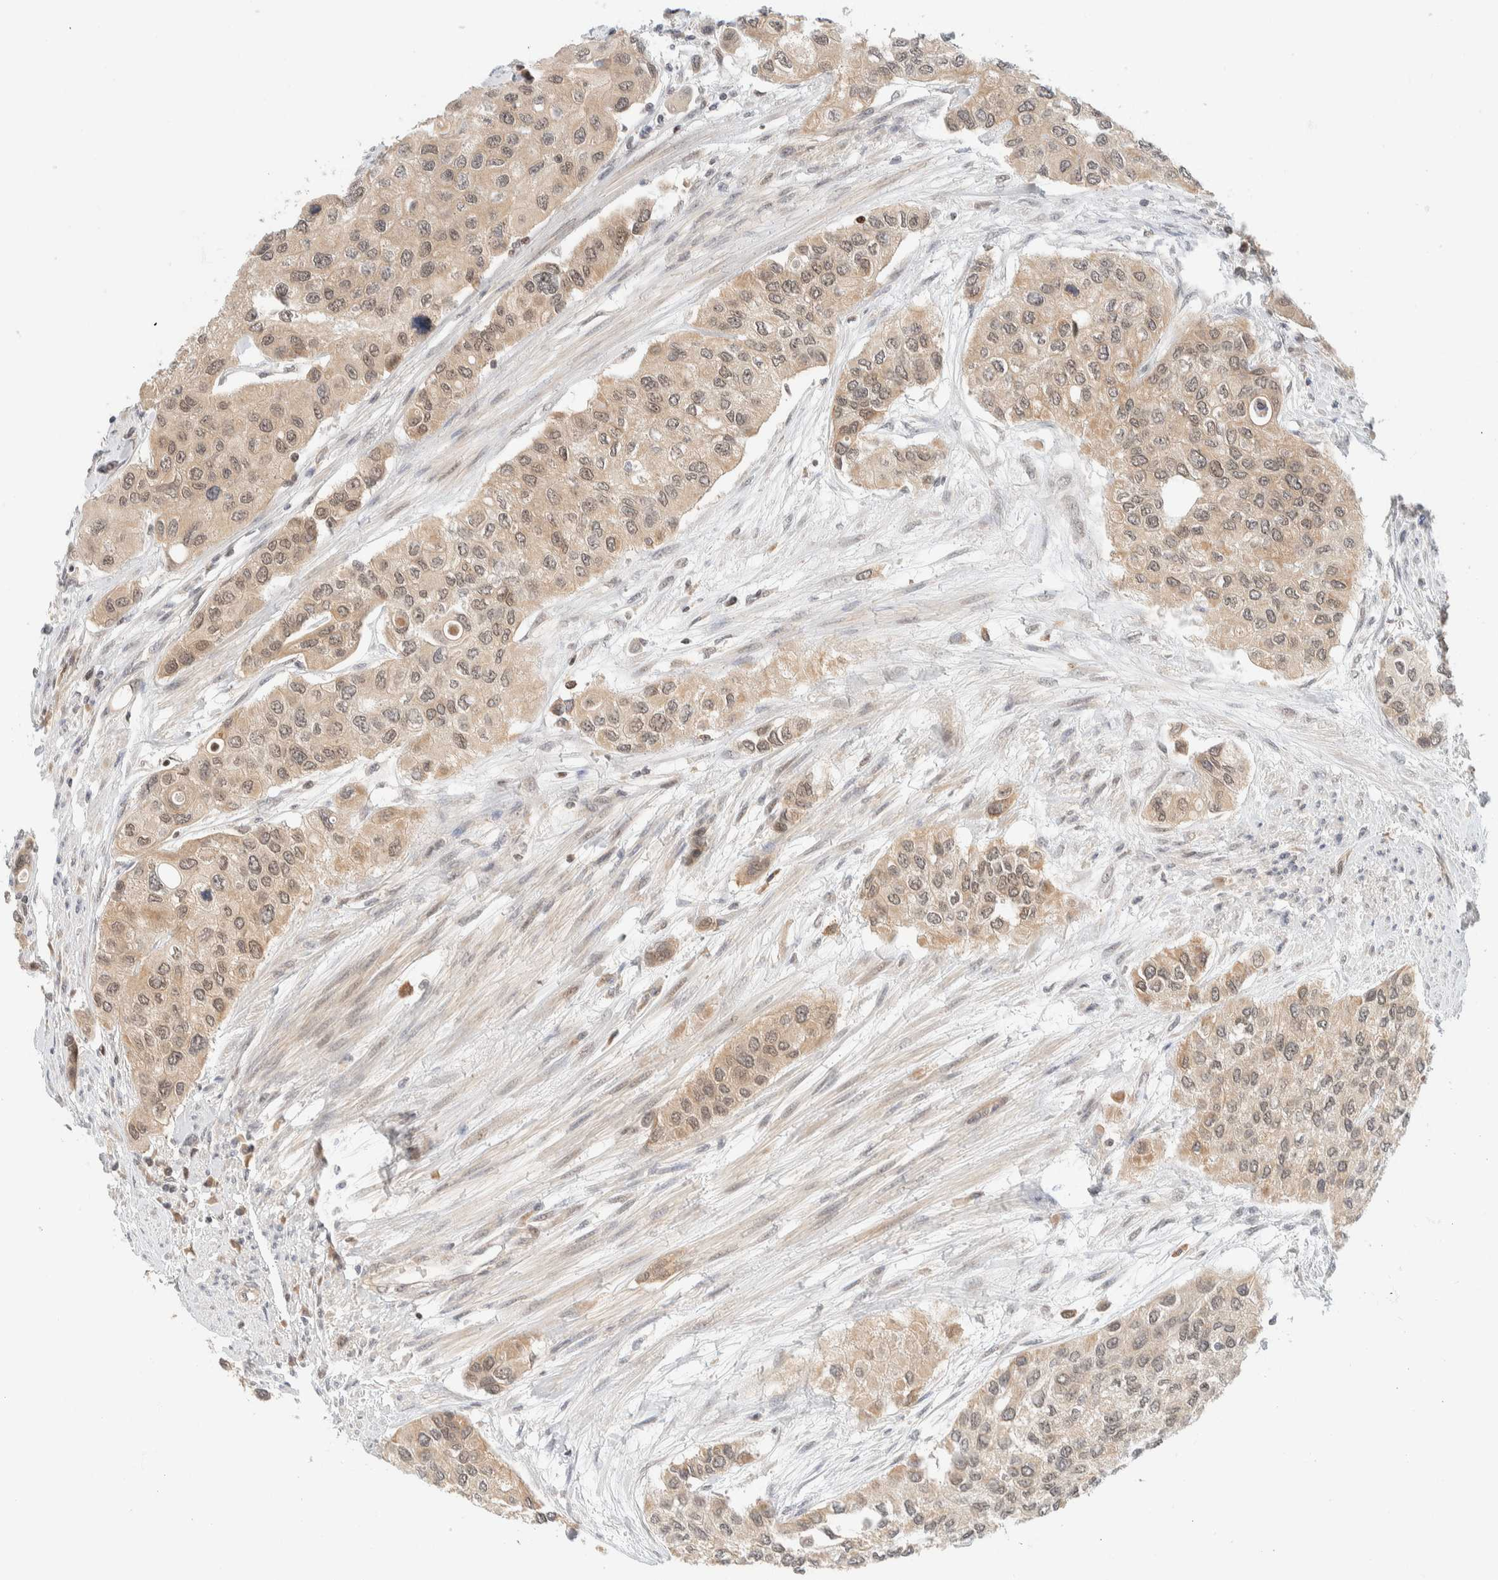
{"staining": {"intensity": "weak", "quantity": ">75%", "location": "cytoplasmic/membranous,nuclear"}, "tissue": "urothelial cancer", "cell_type": "Tumor cells", "image_type": "cancer", "snomed": [{"axis": "morphology", "description": "Urothelial carcinoma, High grade"}, {"axis": "topography", "description": "Urinary bladder"}], "caption": "This micrograph reveals immunohistochemistry (IHC) staining of human high-grade urothelial carcinoma, with low weak cytoplasmic/membranous and nuclear expression in about >75% of tumor cells.", "gene": "C8orf76", "patient": {"sex": "female", "age": 56}}